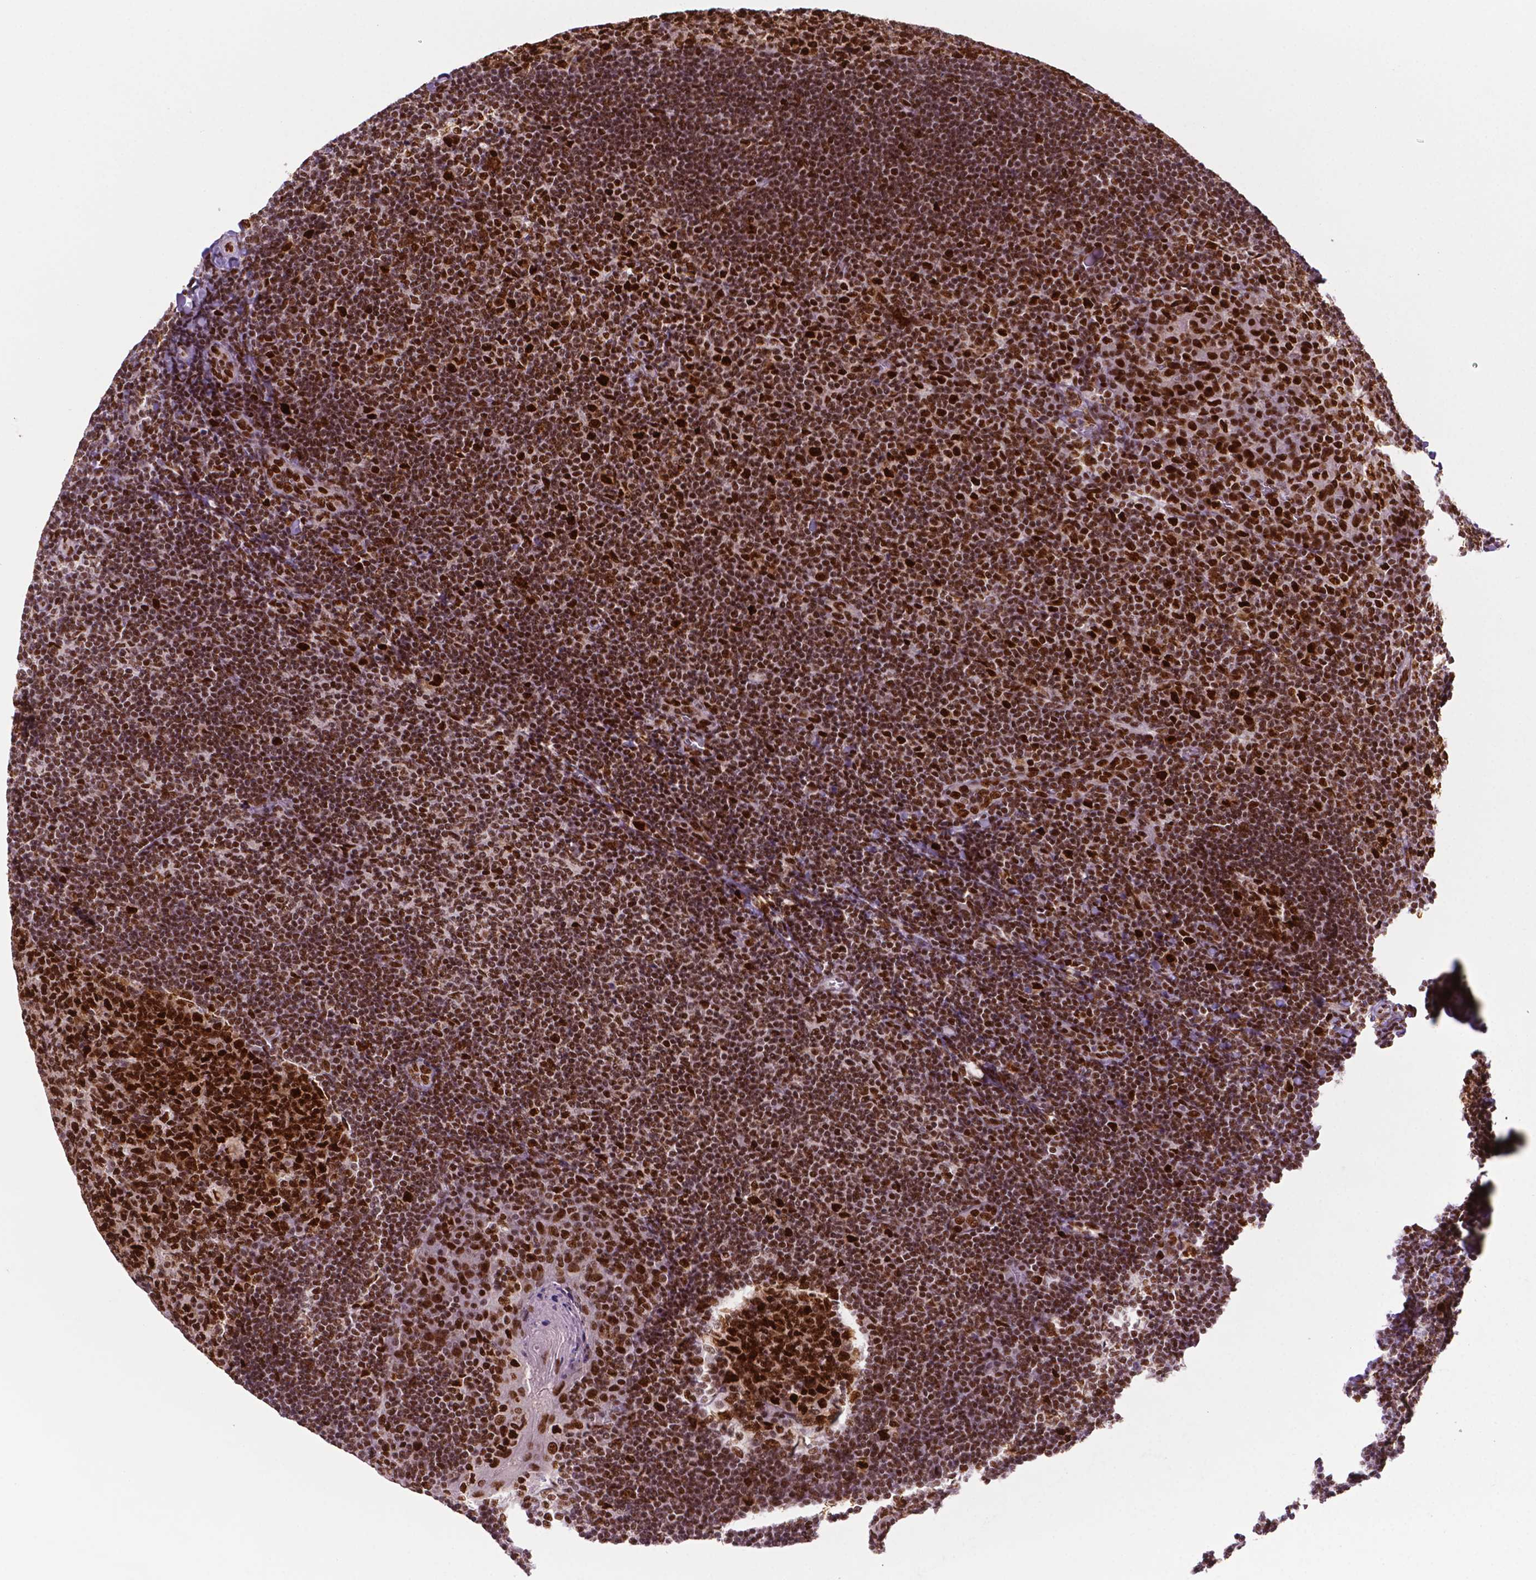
{"staining": {"intensity": "strong", "quantity": ">75%", "location": "nuclear"}, "tissue": "tonsil", "cell_type": "Germinal center cells", "image_type": "normal", "snomed": [{"axis": "morphology", "description": "Normal tissue, NOS"}, {"axis": "topography", "description": "Tonsil"}], "caption": "Tonsil stained with immunohistochemistry (IHC) reveals strong nuclear staining in about >75% of germinal center cells.", "gene": "MLH1", "patient": {"sex": "male", "age": 17}}